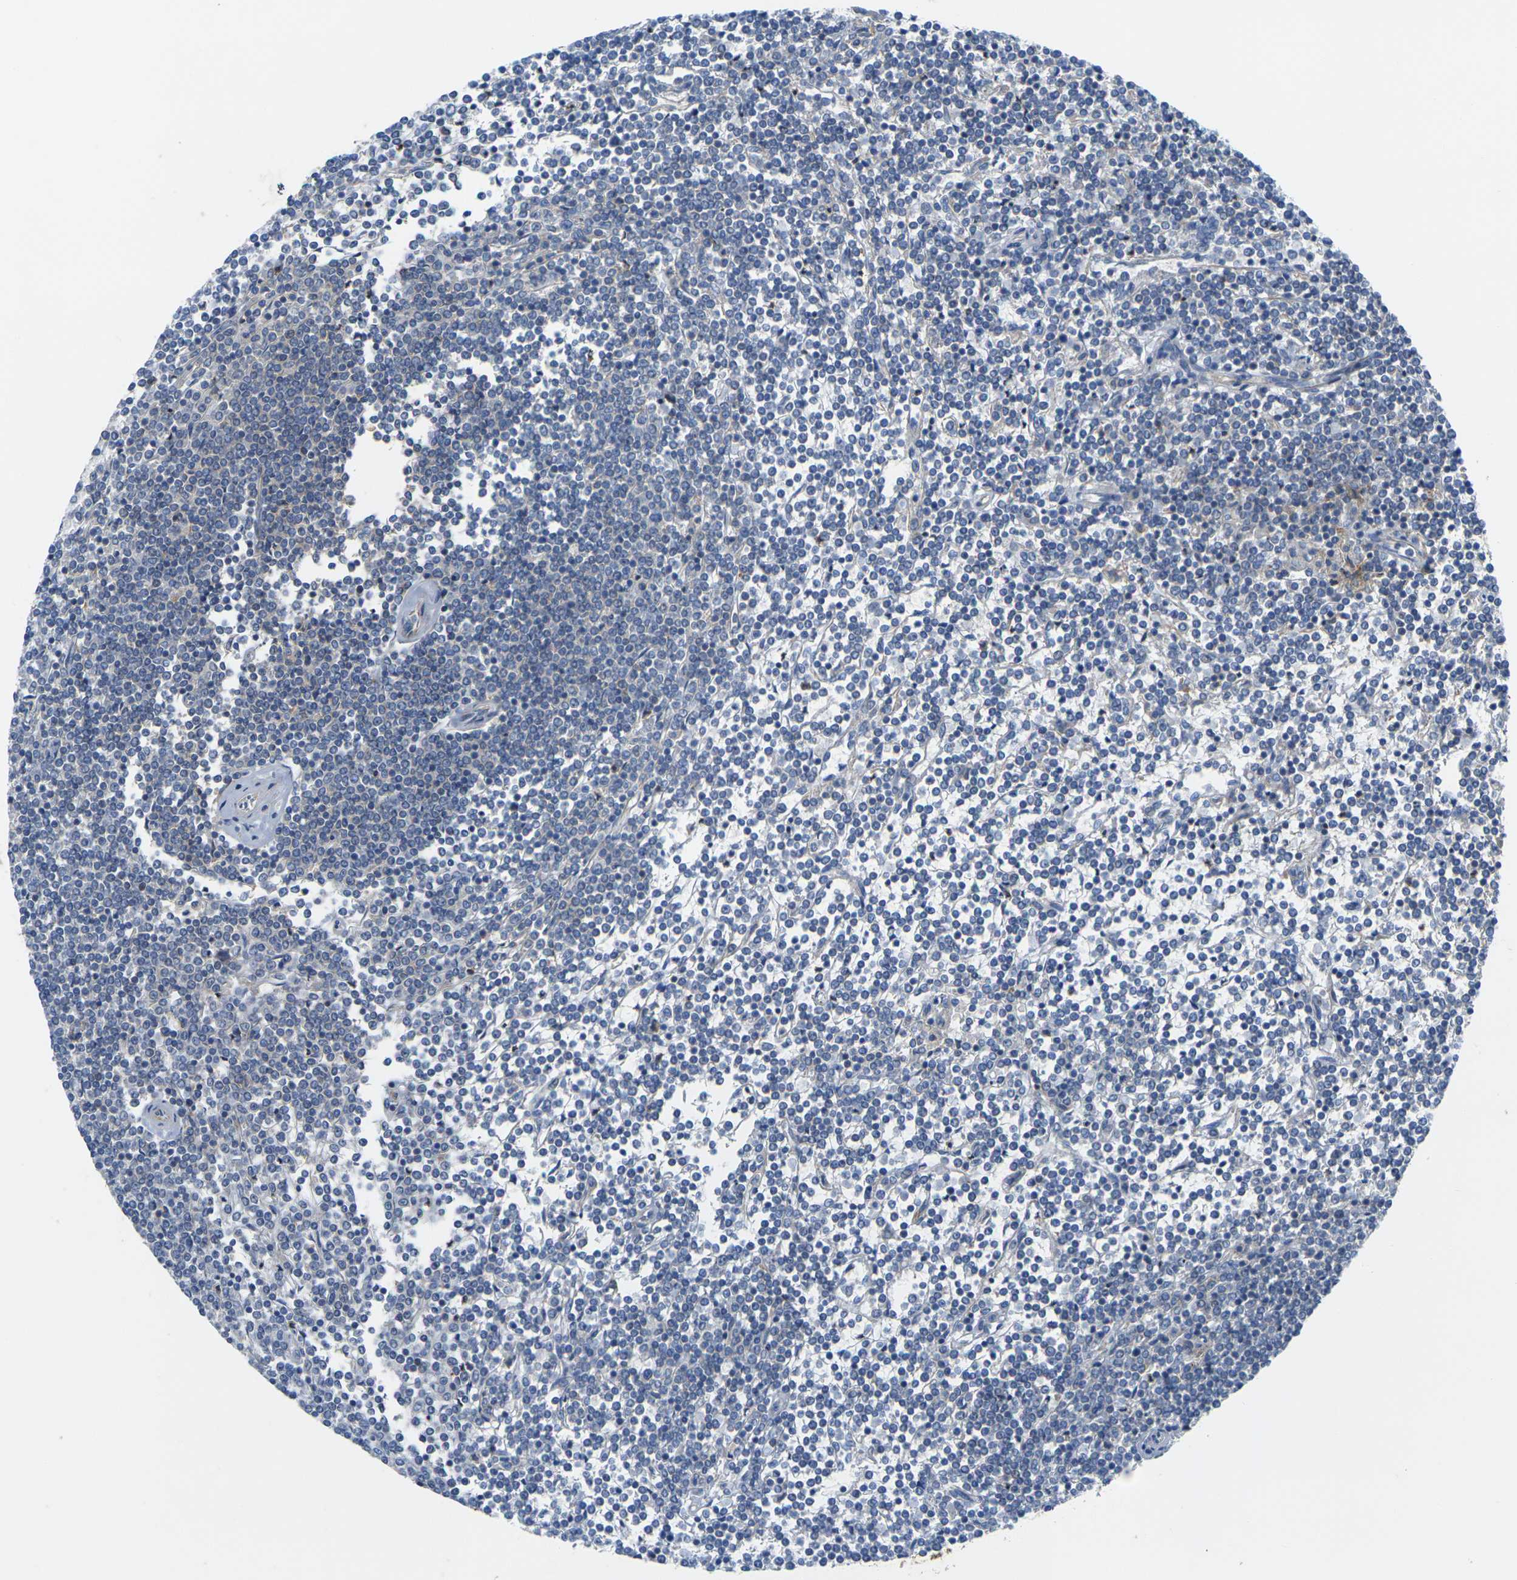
{"staining": {"intensity": "negative", "quantity": "none", "location": "none"}, "tissue": "lymphoma", "cell_type": "Tumor cells", "image_type": "cancer", "snomed": [{"axis": "morphology", "description": "Malignant lymphoma, non-Hodgkin's type, Low grade"}, {"axis": "topography", "description": "Spleen"}], "caption": "This is an immunohistochemistry histopathology image of lymphoma. There is no positivity in tumor cells.", "gene": "OTOF", "patient": {"sex": "female", "age": 19}}